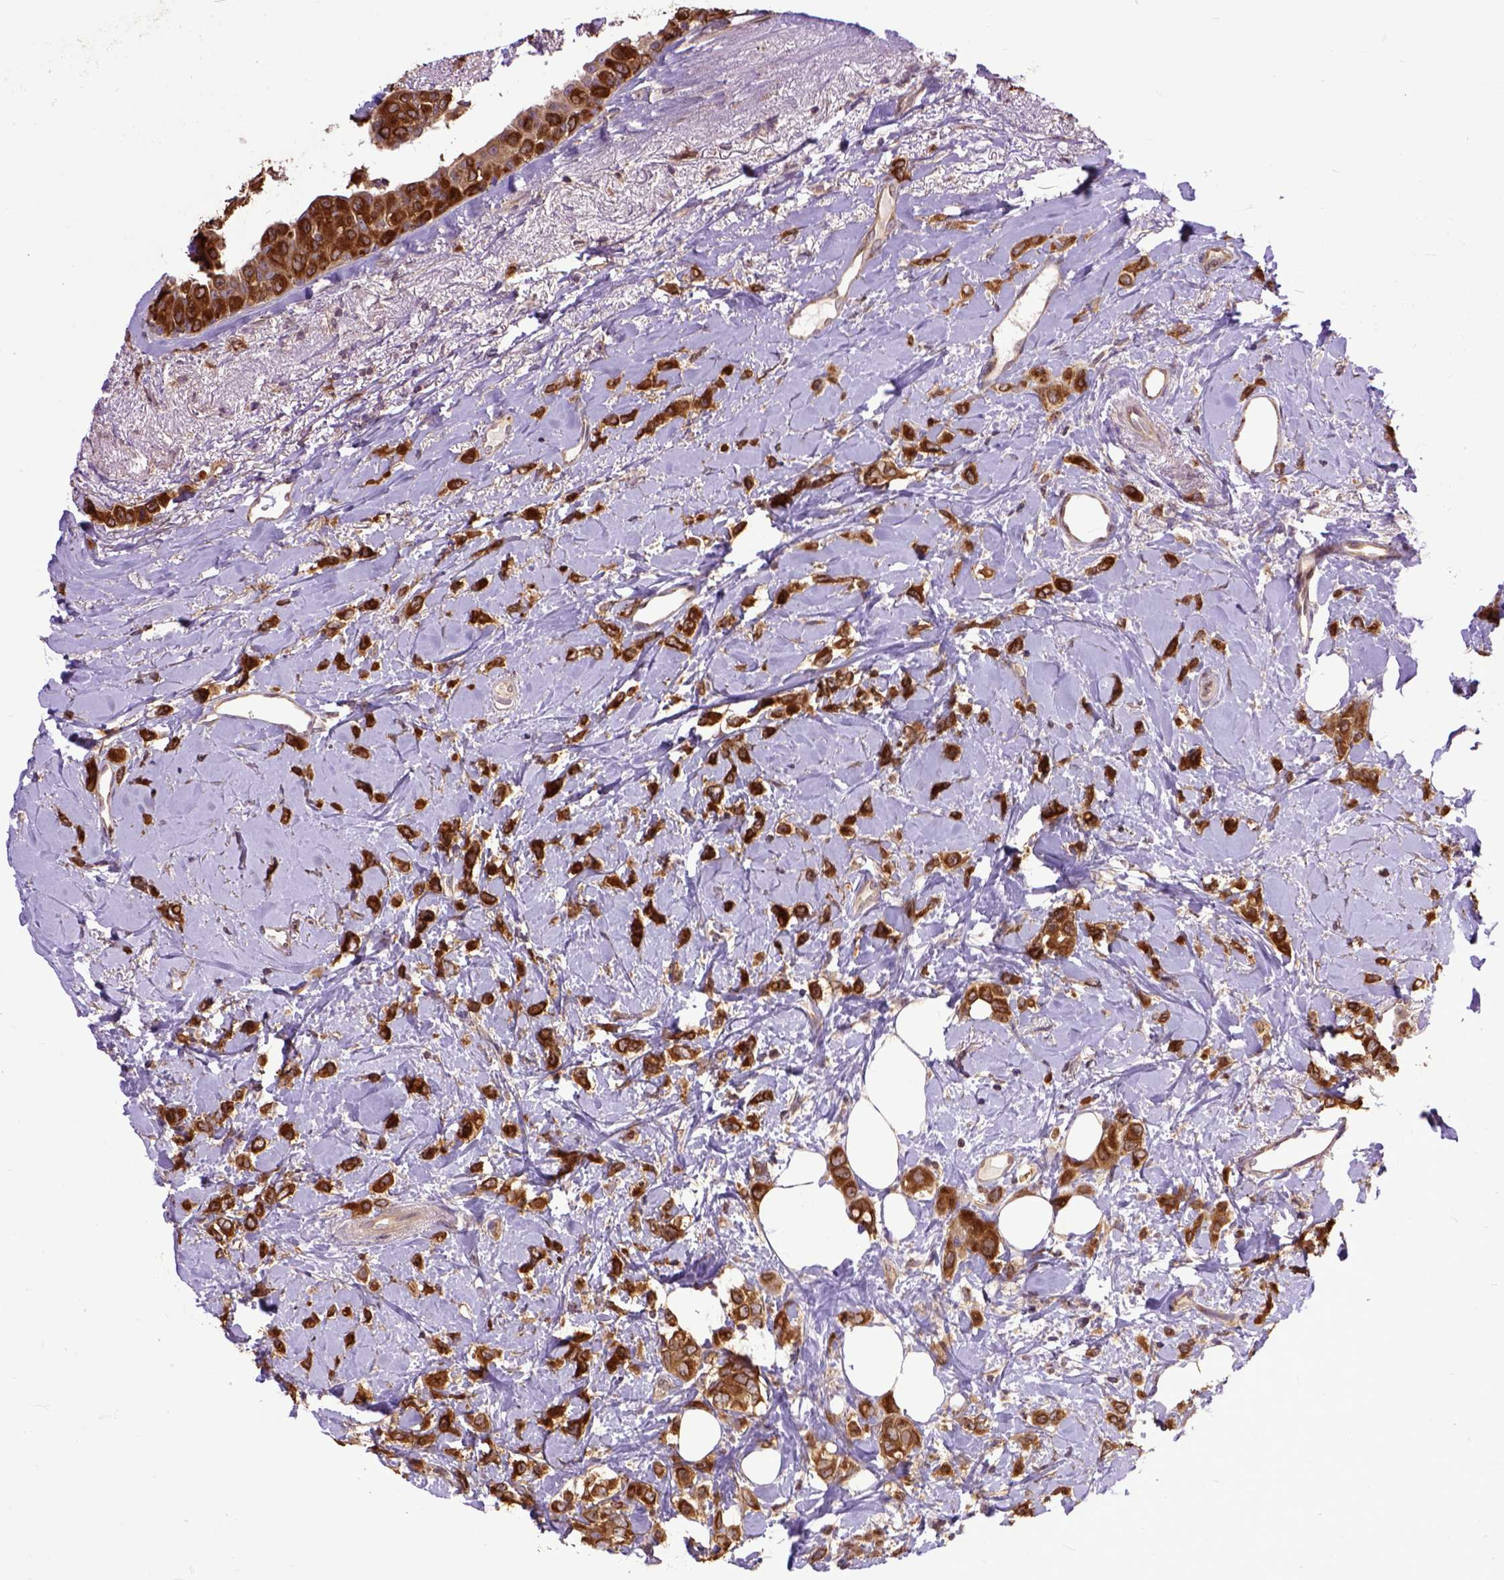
{"staining": {"intensity": "strong", "quantity": ">75%", "location": "cytoplasmic/membranous"}, "tissue": "breast cancer", "cell_type": "Tumor cells", "image_type": "cancer", "snomed": [{"axis": "morphology", "description": "Lobular carcinoma"}, {"axis": "topography", "description": "Breast"}], "caption": "There is high levels of strong cytoplasmic/membranous staining in tumor cells of lobular carcinoma (breast), as demonstrated by immunohistochemical staining (brown color).", "gene": "ARL1", "patient": {"sex": "female", "age": 66}}